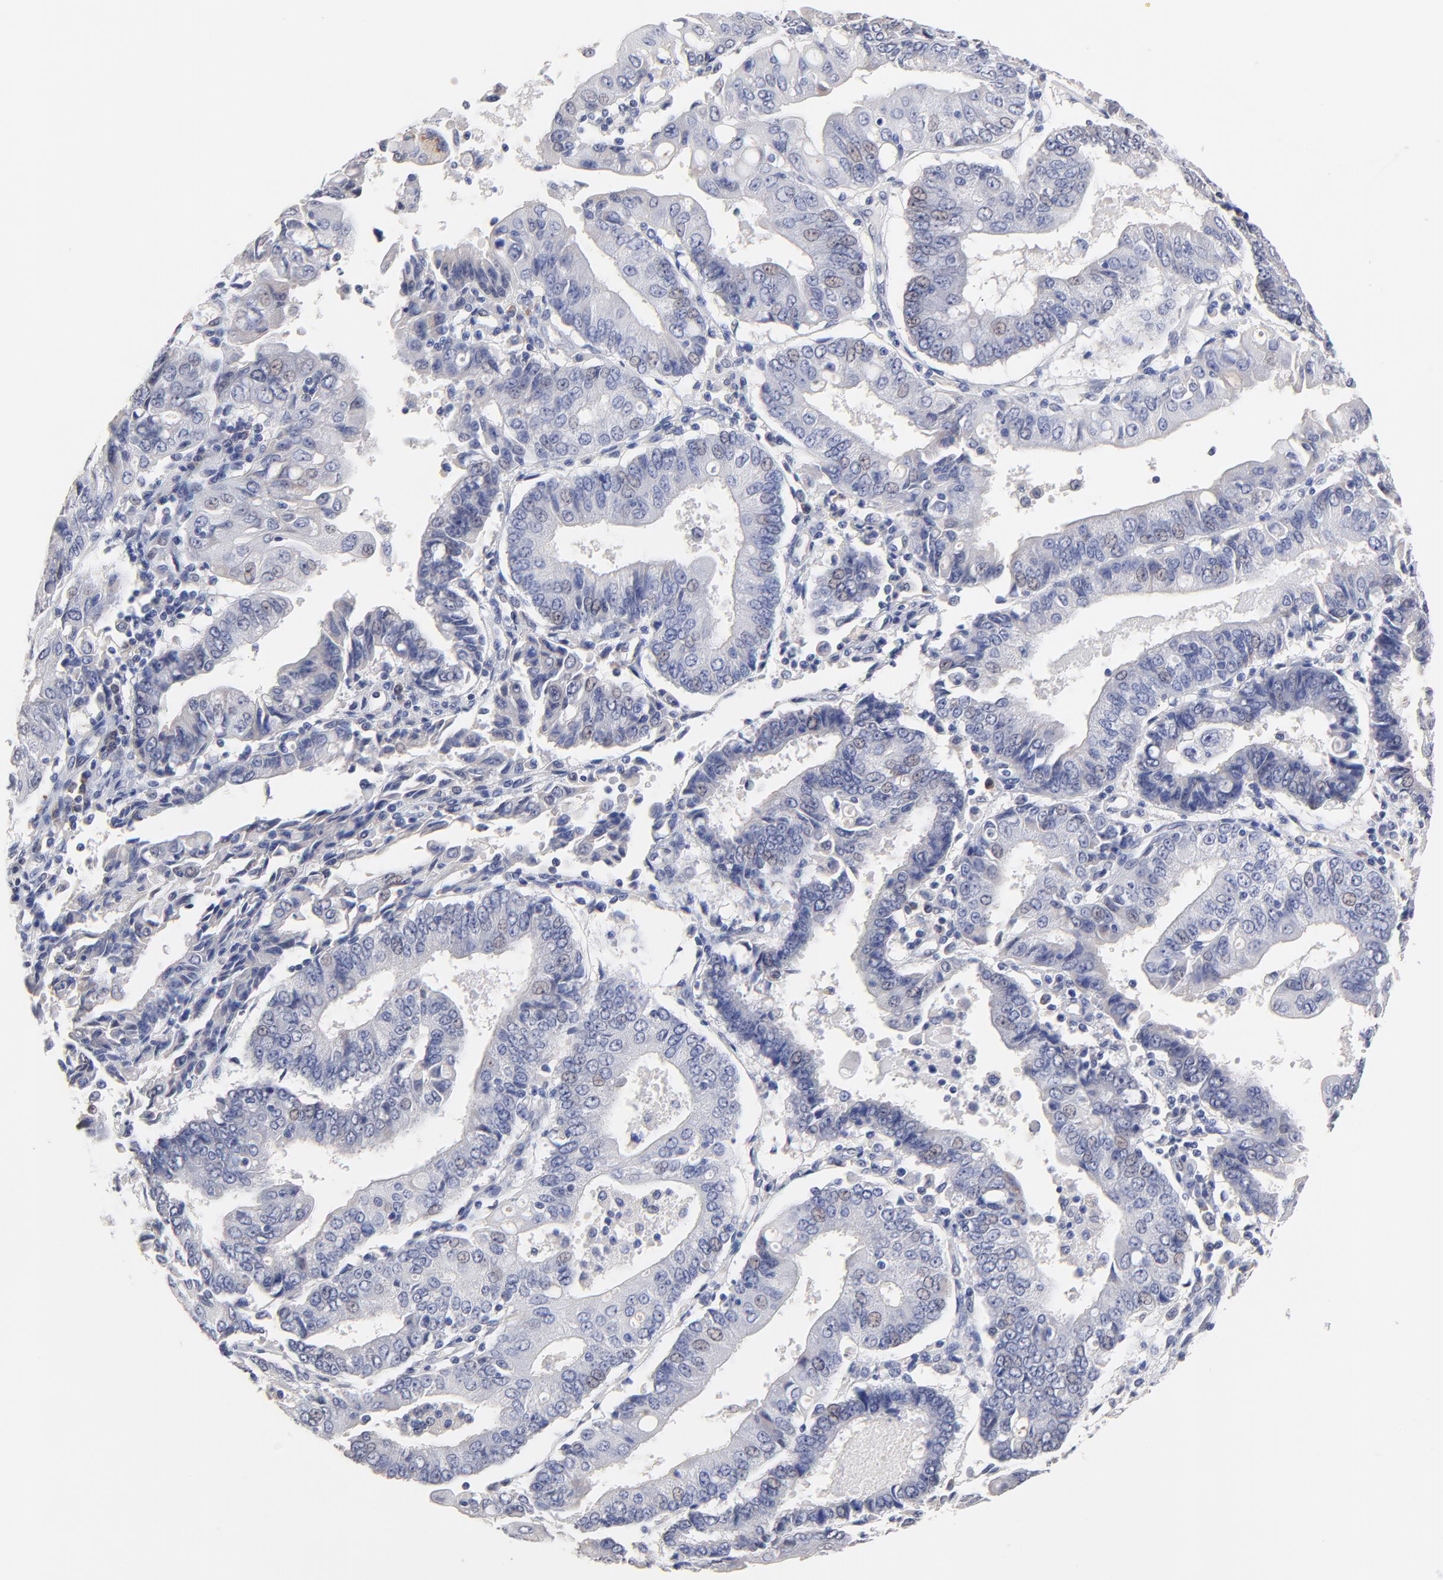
{"staining": {"intensity": "weak", "quantity": "<25%", "location": "nuclear"}, "tissue": "endometrial cancer", "cell_type": "Tumor cells", "image_type": "cancer", "snomed": [{"axis": "morphology", "description": "Adenocarcinoma, NOS"}, {"axis": "topography", "description": "Endometrium"}], "caption": "There is no significant positivity in tumor cells of endometrial cancer. (DAB immunohistochemistry visualized using brightfield microscopy, high magnification).", "gene": "TWNK", "patient": {"sex": "female", "age": 75}}